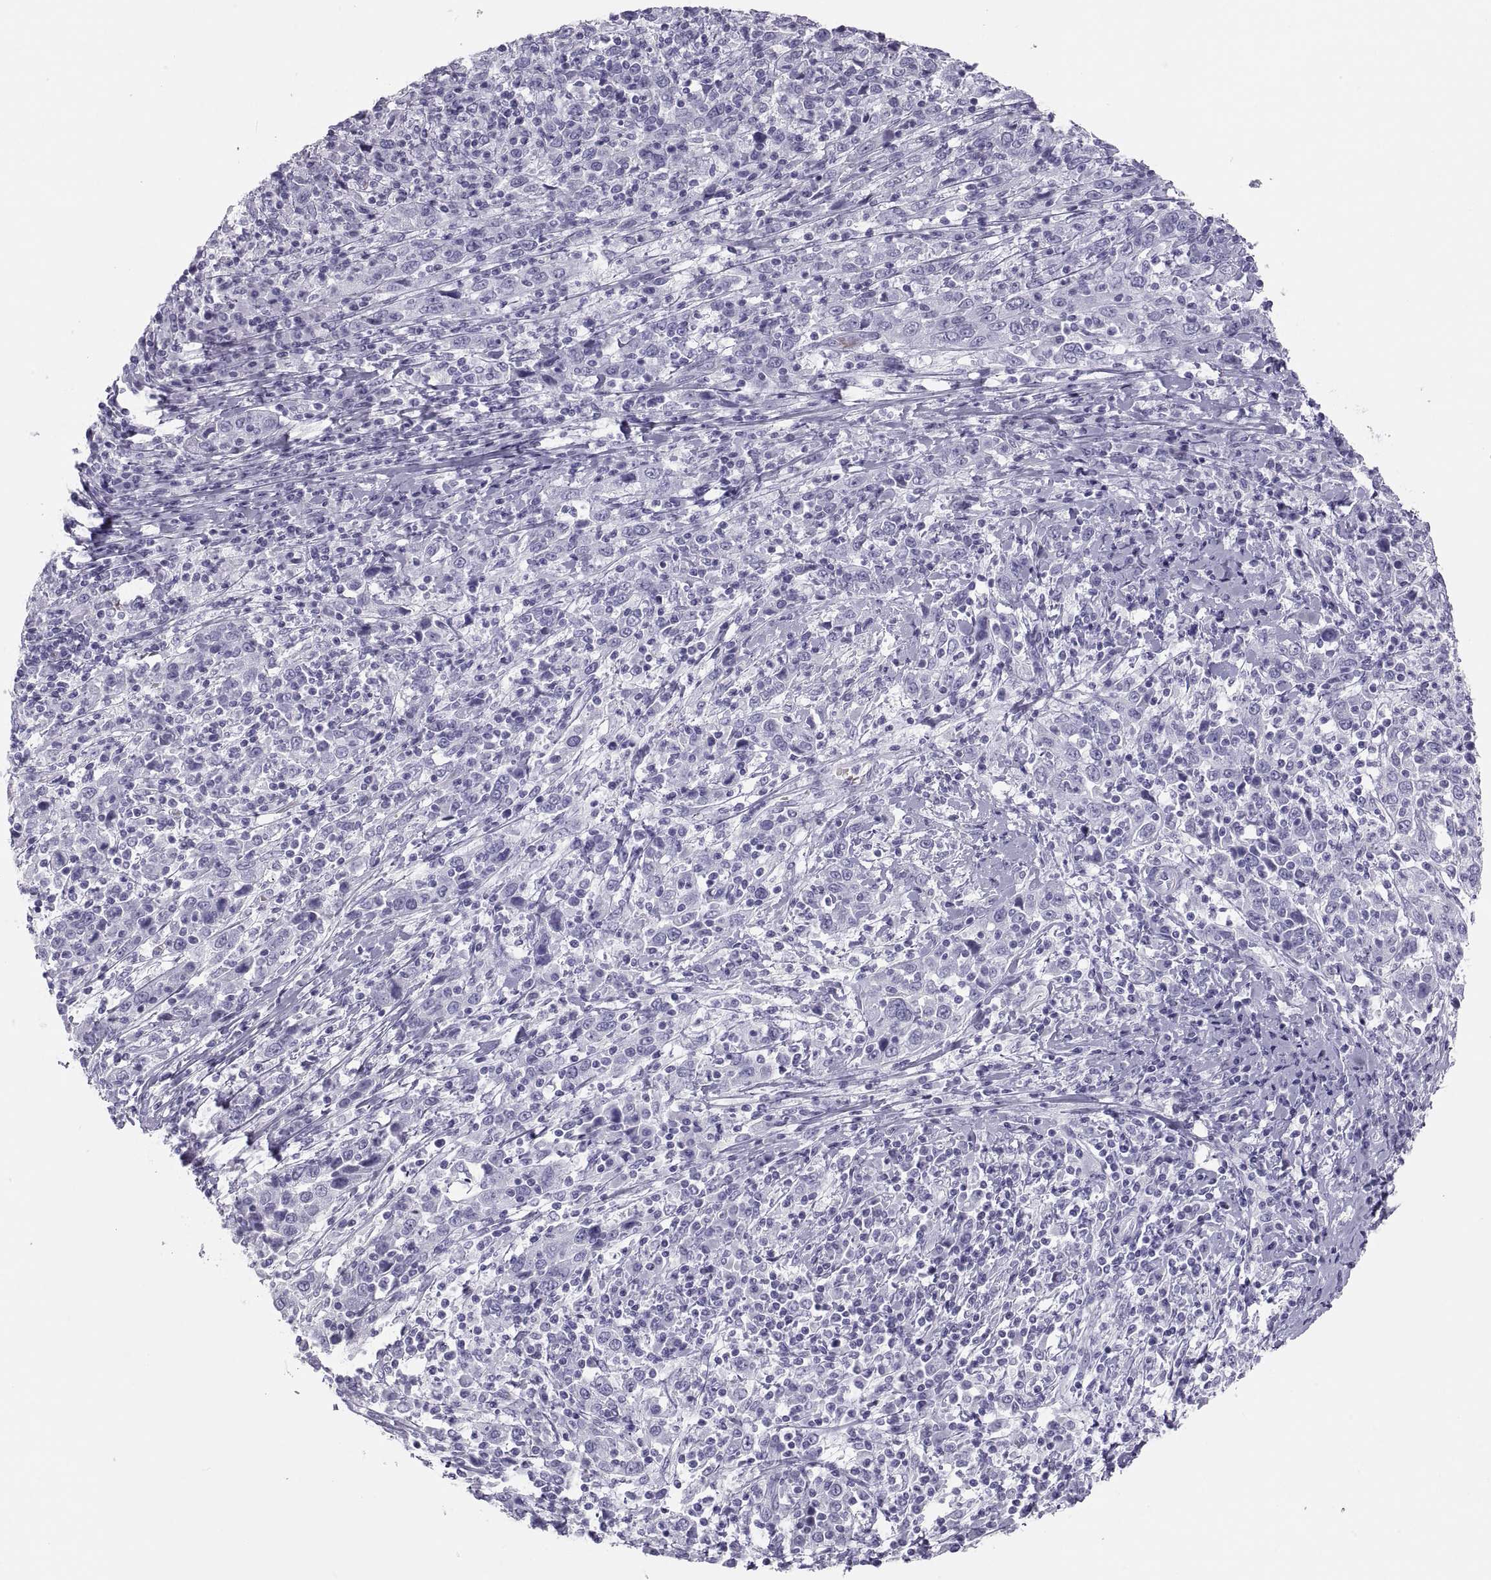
{"staining": {"intensity": "negative", "quantity": "none", "location": "none"}, "tissue": "cervical cancer", "cell_type": "Tumor cells", "image_type": "cancer", "snomed": [{"axis": "morphology", "description": "Squamous cell carcinoma, NOS"}, {"axis": "topography", "description": "Cervix"}], "caption": "This micrograph is of cervical cancer stained with immunohistochemistry to label a protein in brown with the nuclei are counter-stained blue. There is no expression in tumor cells.", "gene": "SEMG1", "patient": {"sex": "female", "age": 46}}